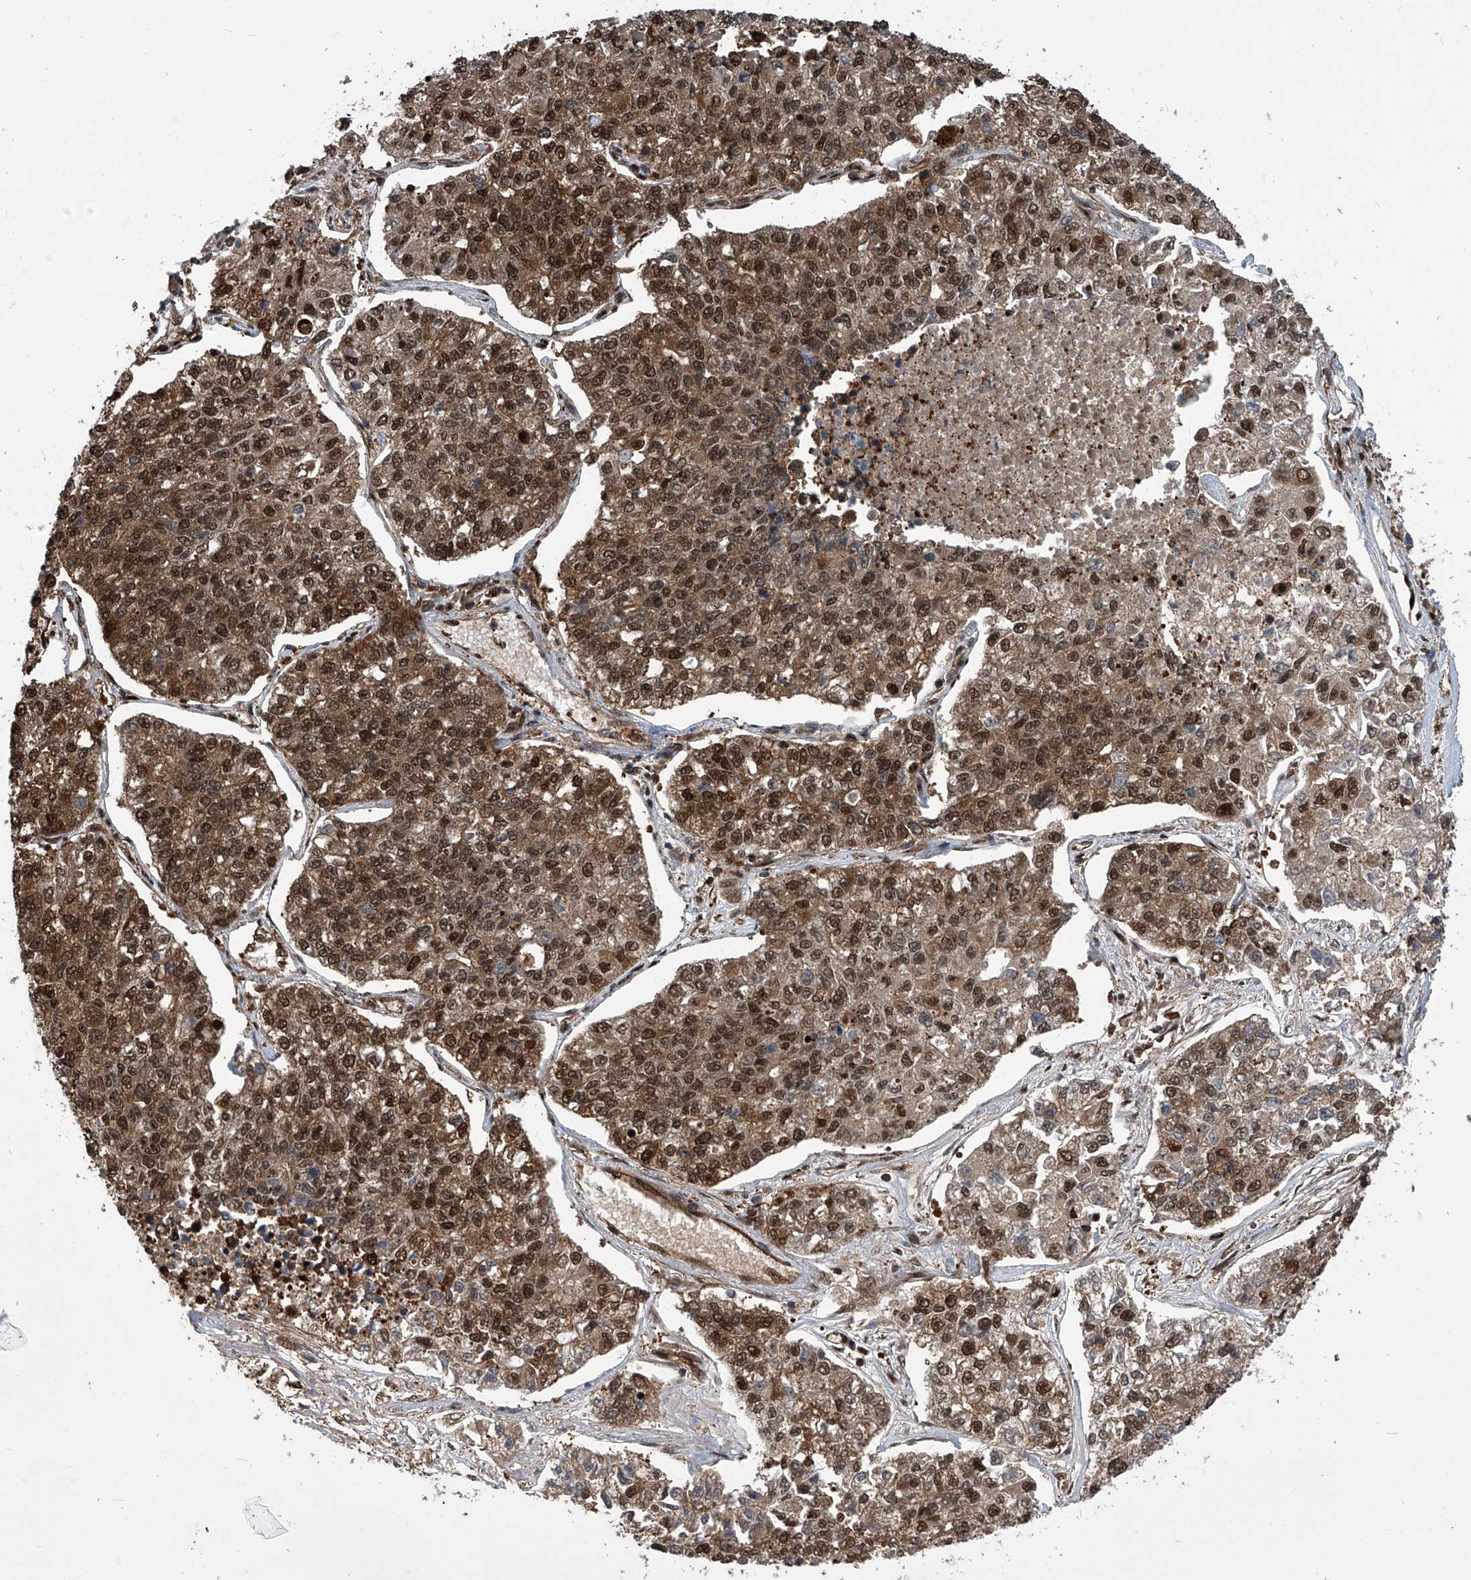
{"staining": {"intensity": "strong", "quantity": "25%-75%", "location": "cytoplasmic/membranous,nuclear"}, "tissue": "lung cancer", "cell_type": "Tumor cells", "image_type": "cancer", "snomed": [{"axis": "morphology", "description": "Adenocarcinoma, NOS"}, {"axis": "topography", "description": "Lung"}], "caption": "Lung cancer (adenocarcinoma) stained with a brown dye demonstrates strong cytoplasmic/membranous and nuclear positive staining in approximately 25%-75% of tumor cells.", "gene": "PSMB1", "patient": {"sex": "male", "age": 49}}